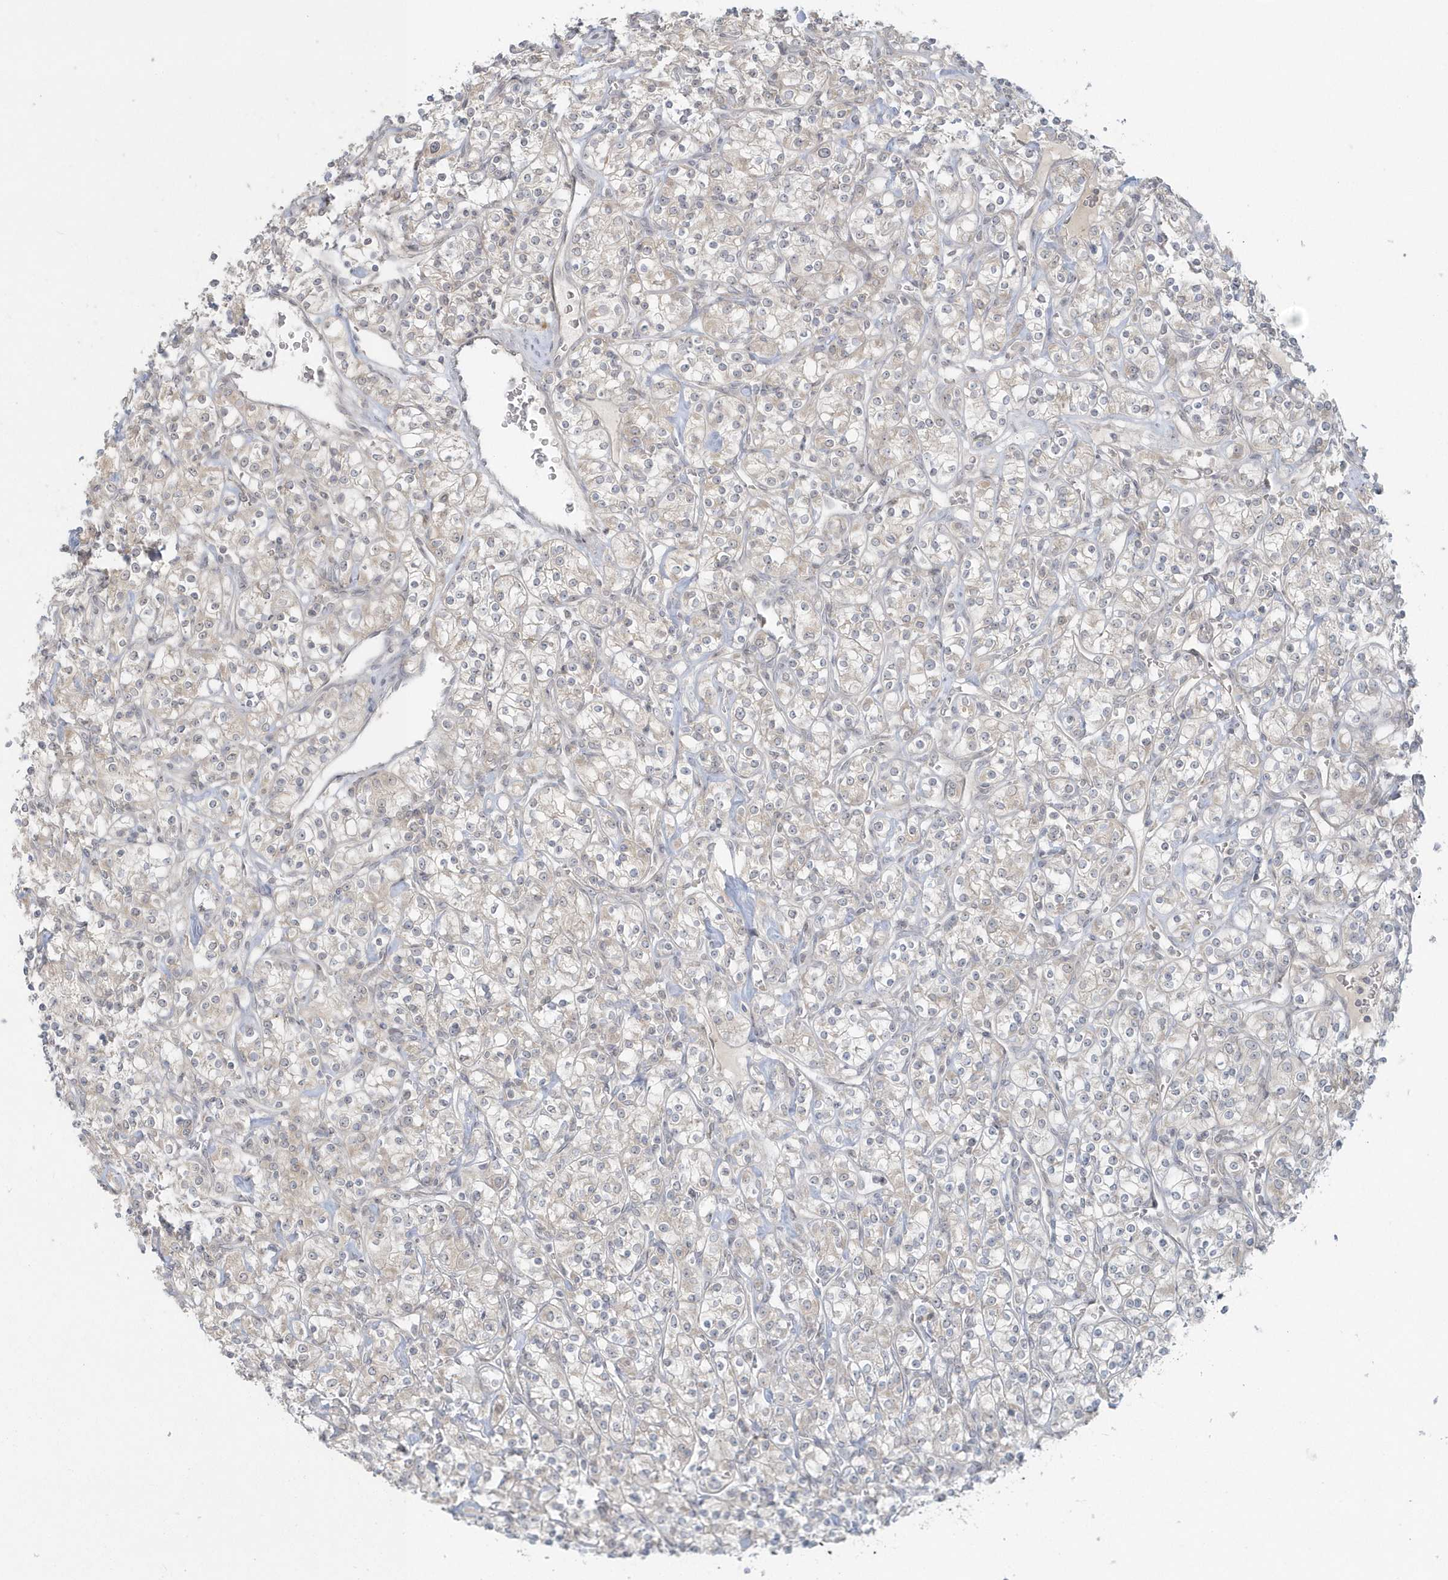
{"staining": {"intensity": "negative", "quantity": "none", "location": "none"}, "tissue": "renal cancer", "cell_type": "Tumor cells", "image_type": "cancer", "snomed": [{"axis": "morphology", "description": "Adenocarcinoma, NOS"}, {"axis": "topography", "description": "Kidney"}], "caption": "Protein analysis of adenocarcinoma (renal) displays no significant positivity in tumor cells.", "gene": "BLTP3A", "patient": {"sex": "male", "age": 77}}